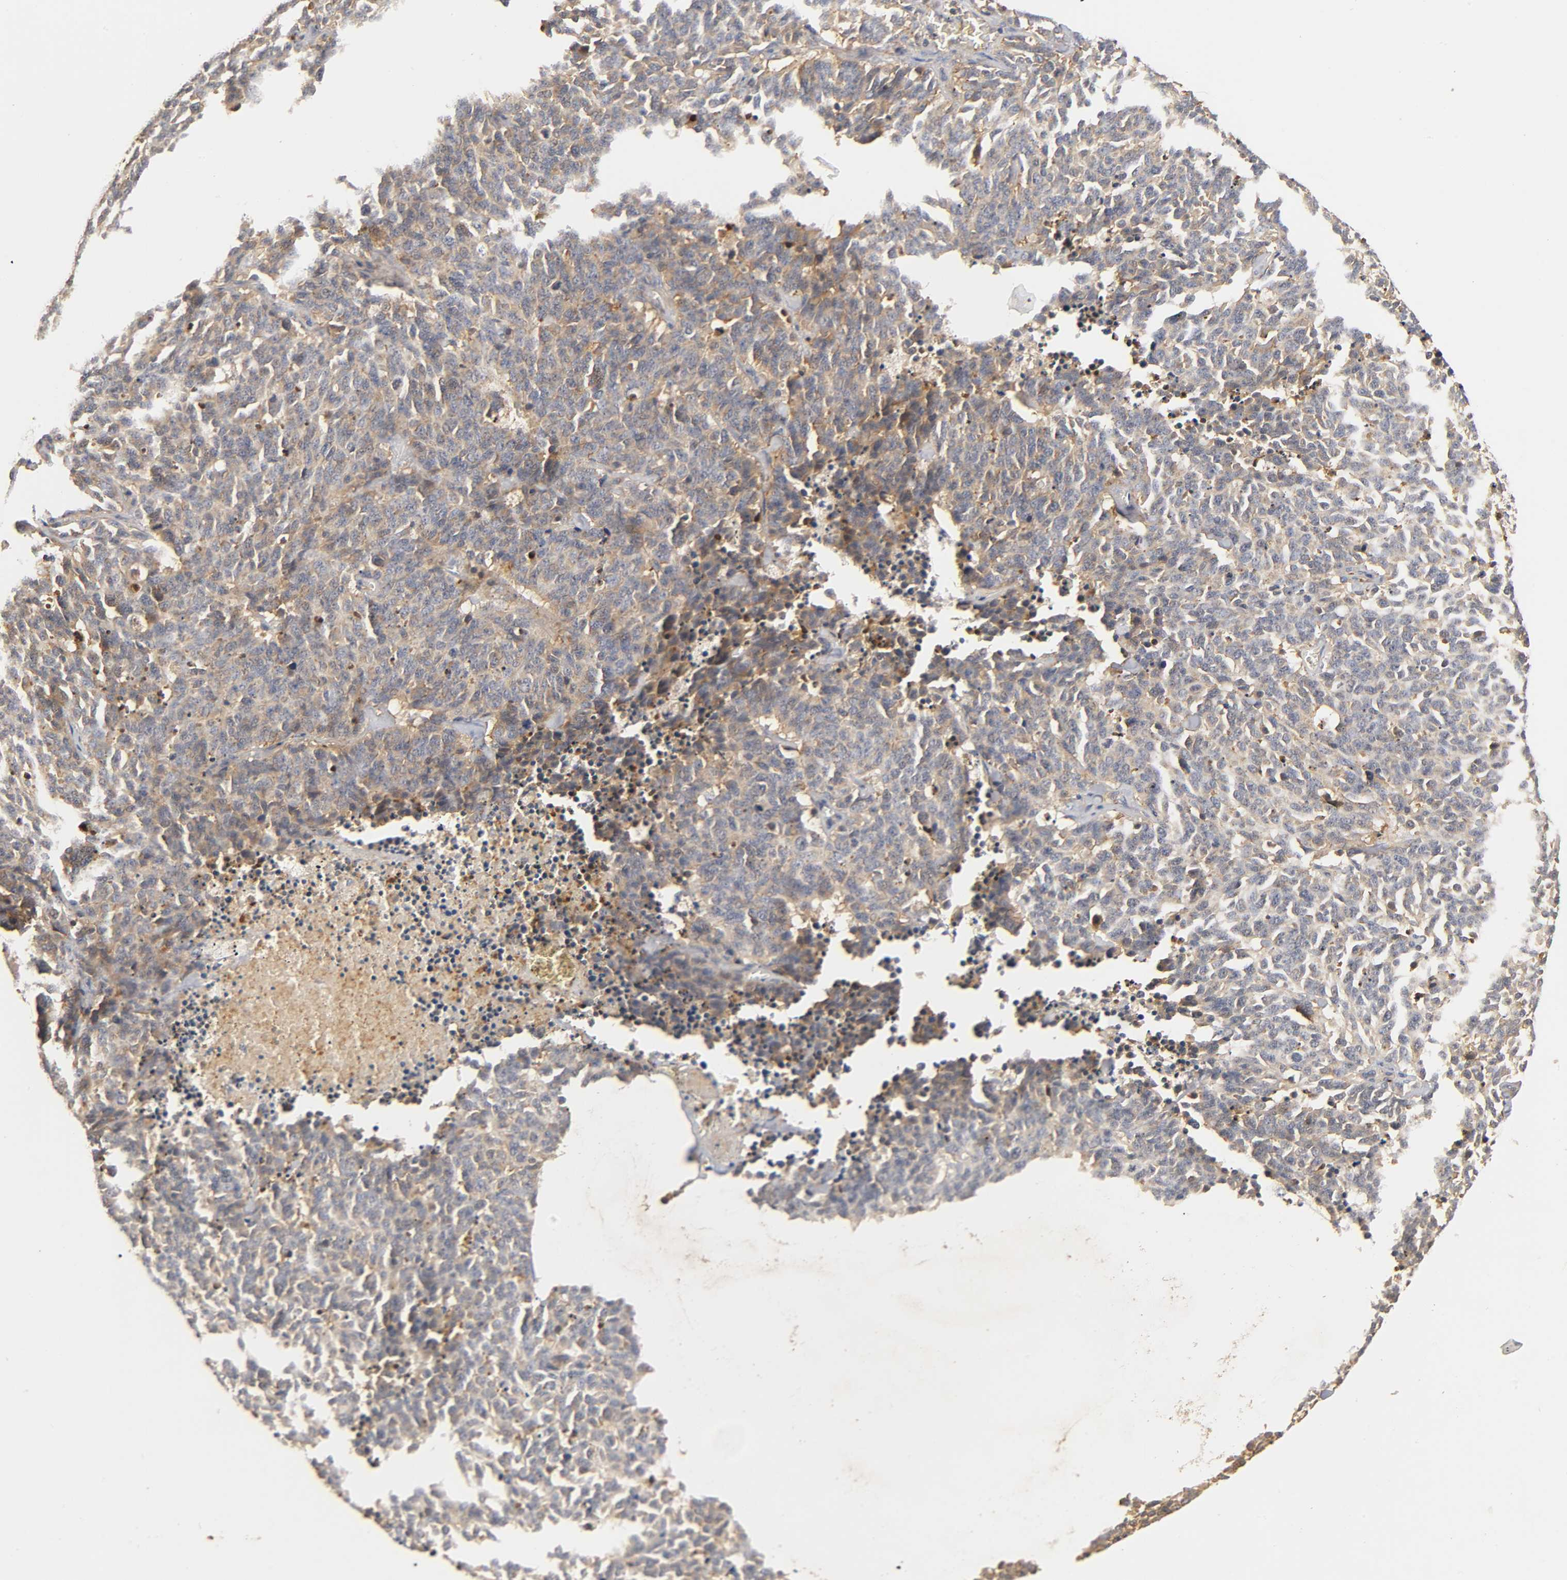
{"staining": {"intensity": "weak", "quantity": "25%-75%", "location": "cytoplasmic/membranous"}, "tissue": "lung cancer", "cell_type": "Tumor cells", "image_type": "cancer", "snomed": [{"axis": "morphology", "description": "Neoplasm, malignant, NOS"}, {"axis": "topography", "description": "Lung"}], "caption": "Tumor cells show weak cytoplasmic/membranous positivity in approximately 25%-75% of cells in neoplasm (malignant) (lung). (DAB (3,3'-diaminobenzidine) IHC, brown staining for protein, blue staining for nuclei).", "gene": "SCAP", "patient": {"sex": "female", "age": 58}}